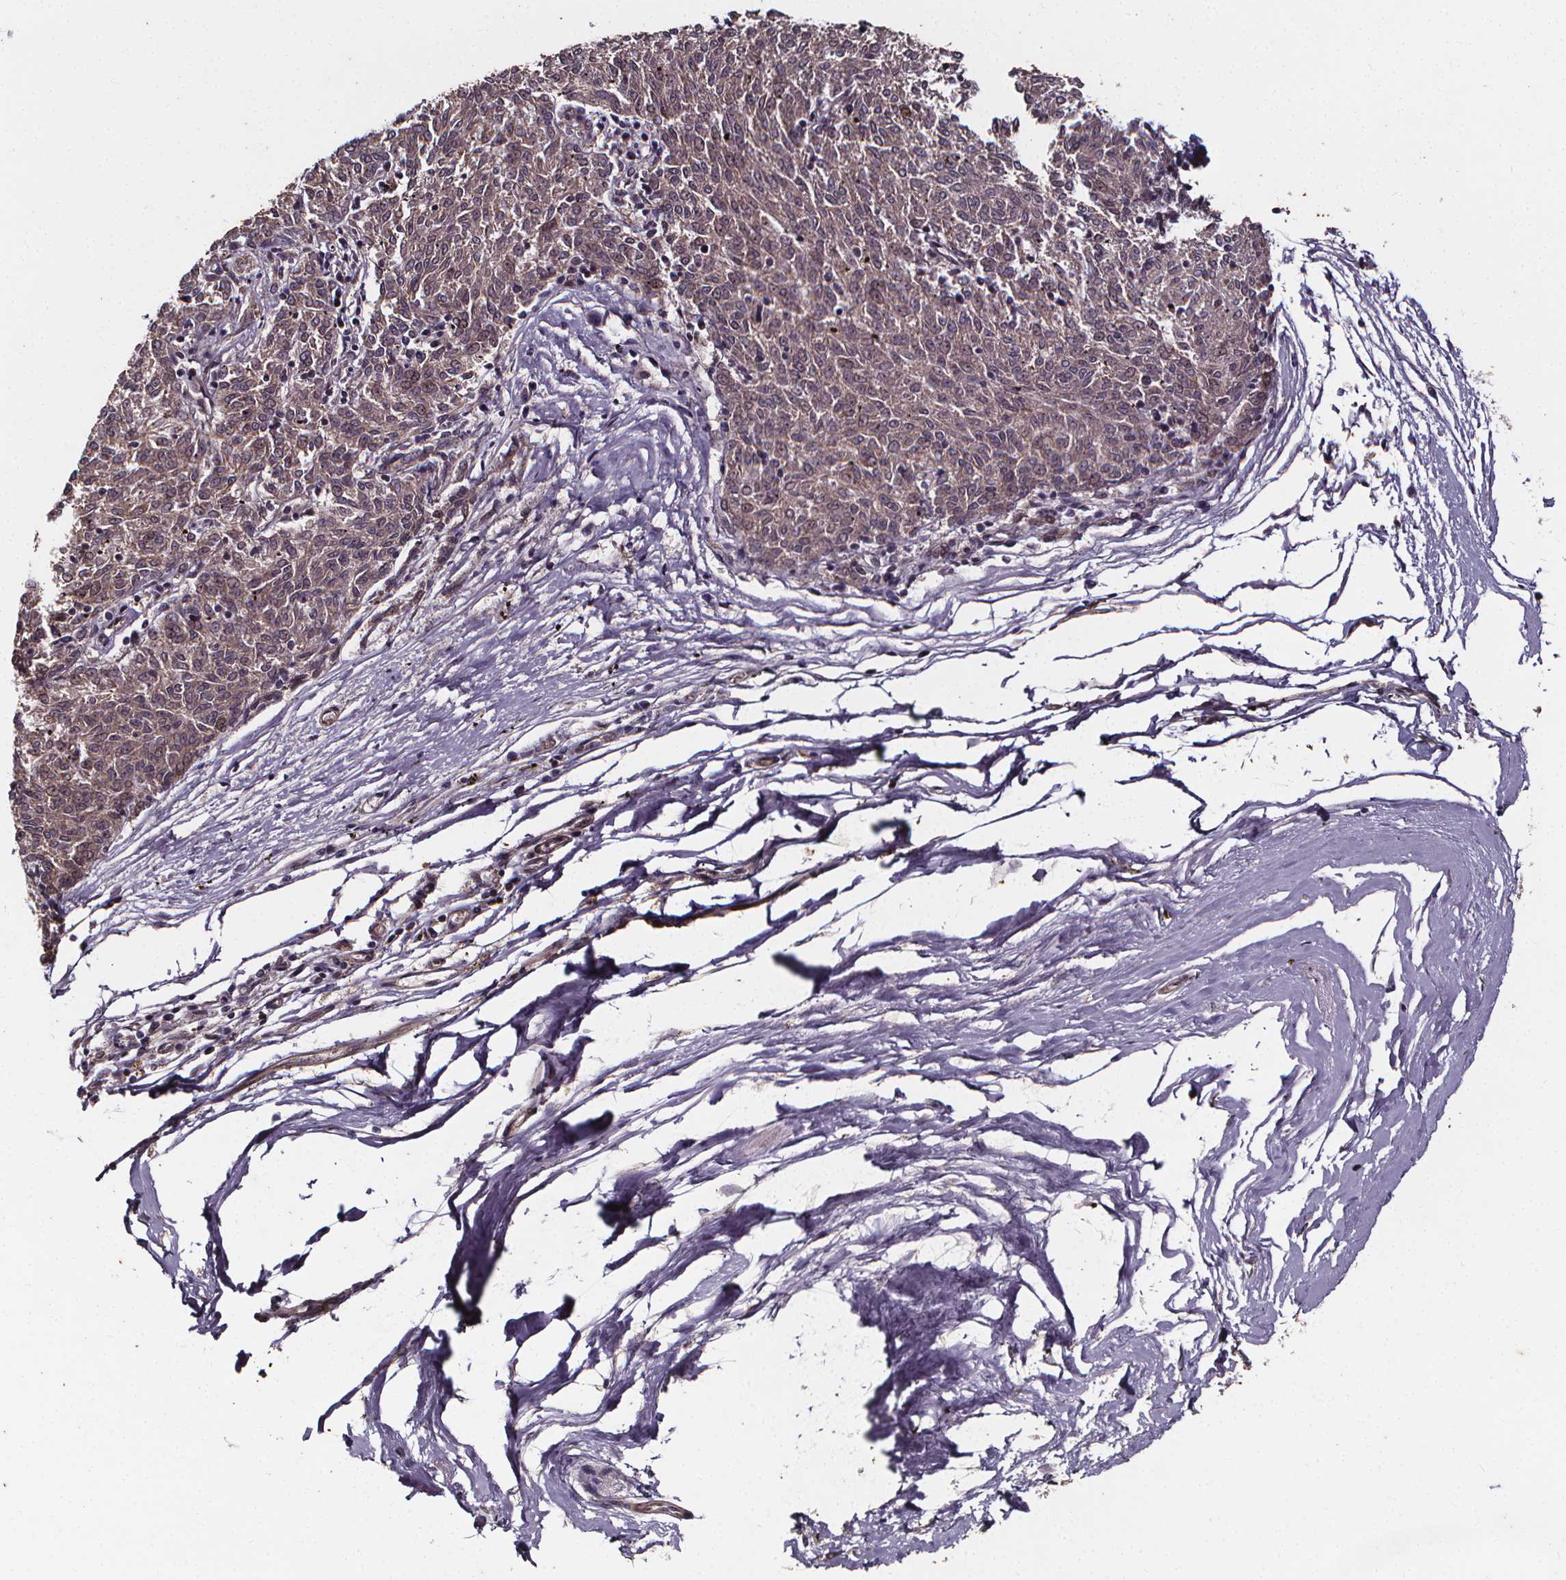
{"staining": {"intensity": "negative", "quantity": "none", "location": "none"}, "tissue": "melanoma", "cell_type": "Tumor cells", "image_type": "cancer", "snomed": [{"axis": "morphology", "description": "Malignant melanoma, NOS"}, {"axis": "topography", "description": "Skin"}], "caption": "The image exhibits no staining of tumor cells in malignant melanoma. (Stains: DAB IHC with hematoxylin counter stain, Microscopy: brightfield microscopy at high magnification).", "gene": "DDIT3", "patient": {"sex": "female", "age": 72}}